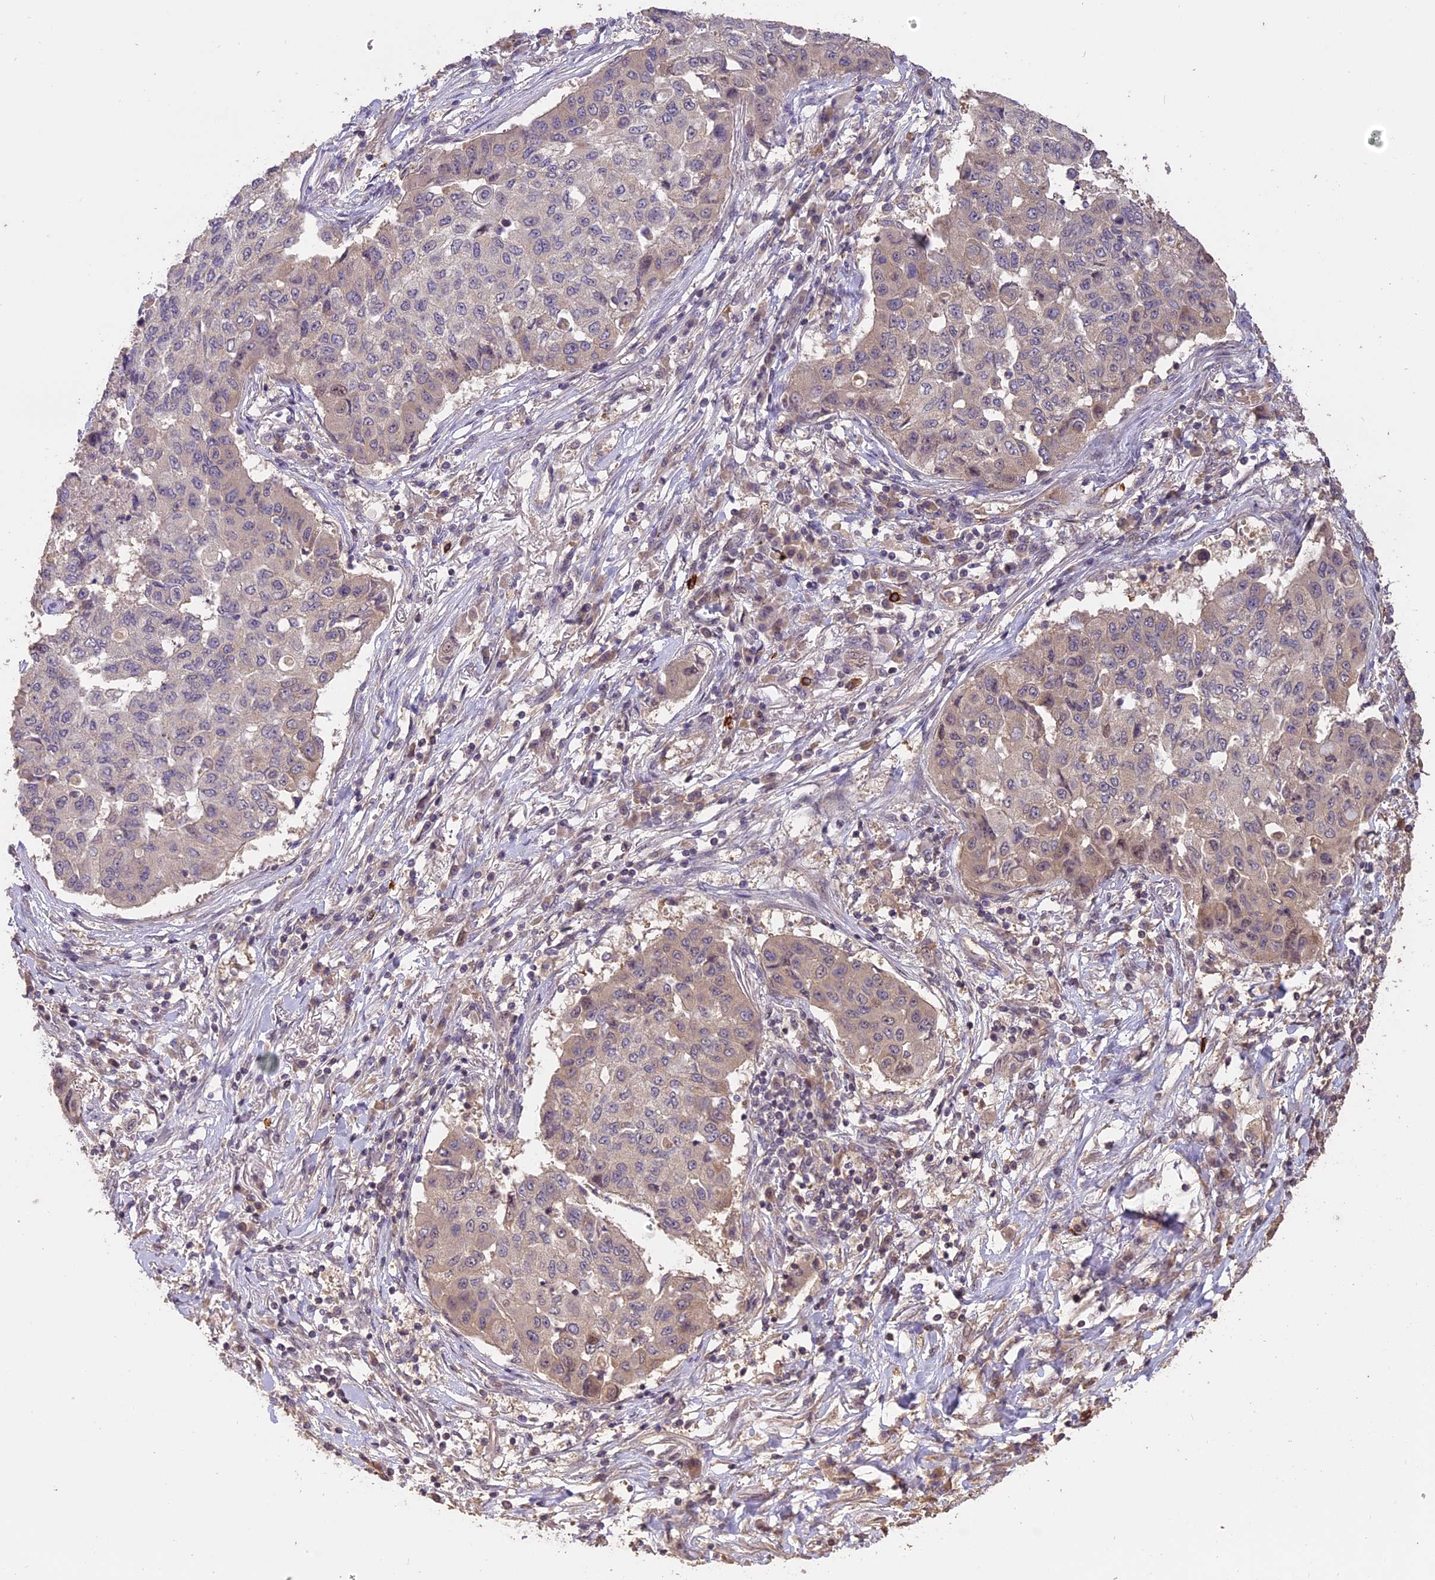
{"staining": {"intensity": "weak", "quantity": "<25%", "location": "cytoplasmic/membranous"}, "tissue": "lung cancer", "cell_type": "Tumor cells", "image_type": "cancer", "snomed": [{"axis": "morphology", "description": "Squamous cell carcinoma, NOS"}, {"axis": "topography", "description": "Lung"}], "caption": "Tumor cells are negative for brown protein staining in lung cancer (squamous cell carcinoma). Nuclei are stained in blue.", "gene": "TIGD7", "patient": {"sex": "male", "age": 74}}